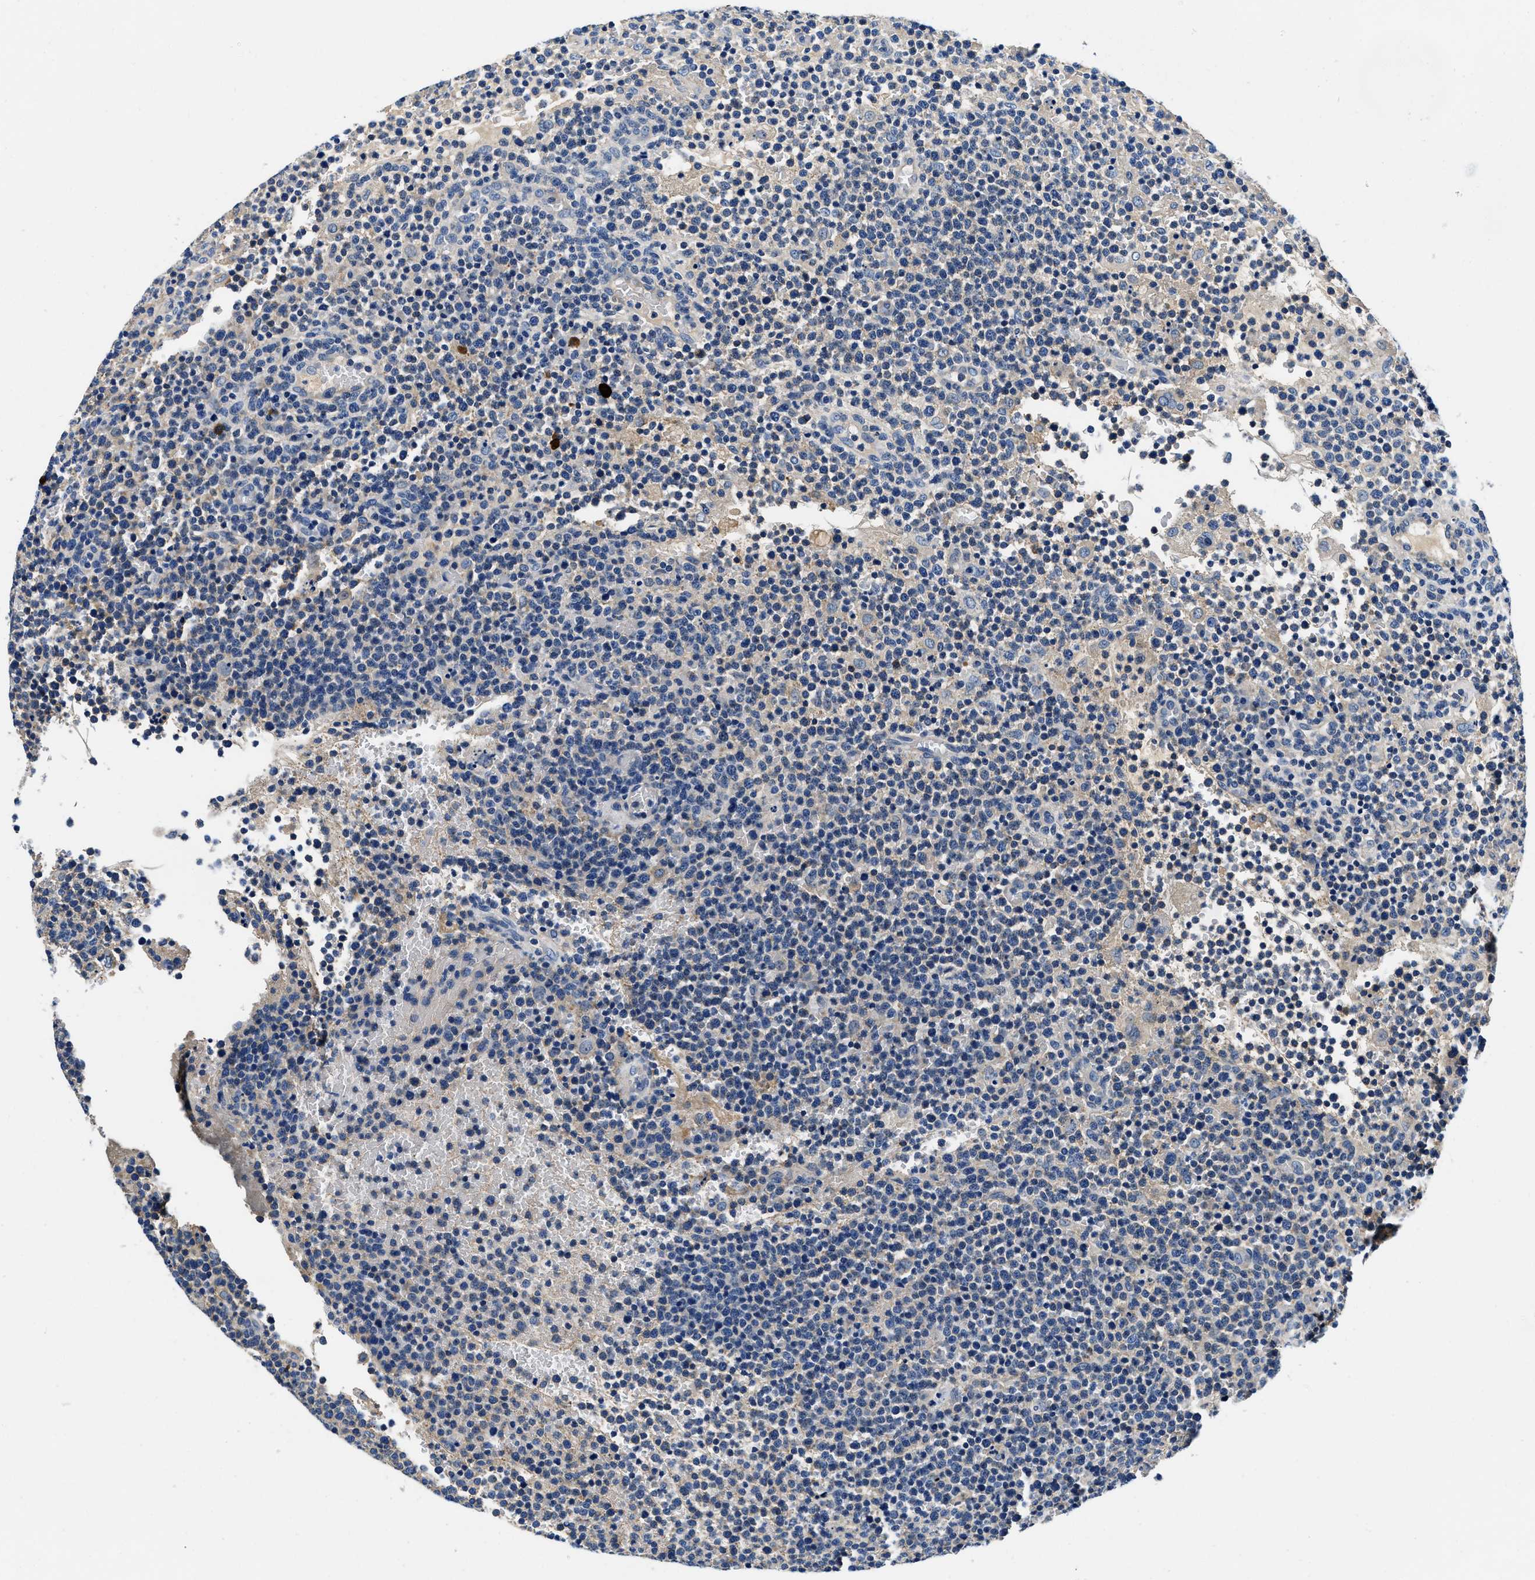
{"staining": {"intensity": "negative", "quantity": "none", "location": "none"}, "tissue": "lymphoma", "cell_type": "Tumor cells", "image_type": "cancer", "snomed": [{"axis": "morphology", "description": "Malignant lymphoma, non-Hodgkin's type, High grade"}, {"axis": "topography", "description": "Lymph node"}], "caption": "Malignant lymphoma, non-Hodgkin's type (high-grade) was stained to show a protein in brown. There is no significant positivity in tumor cells.", "gene": "ZFAND3", "patient": {"sex": "male", "age": 61}}